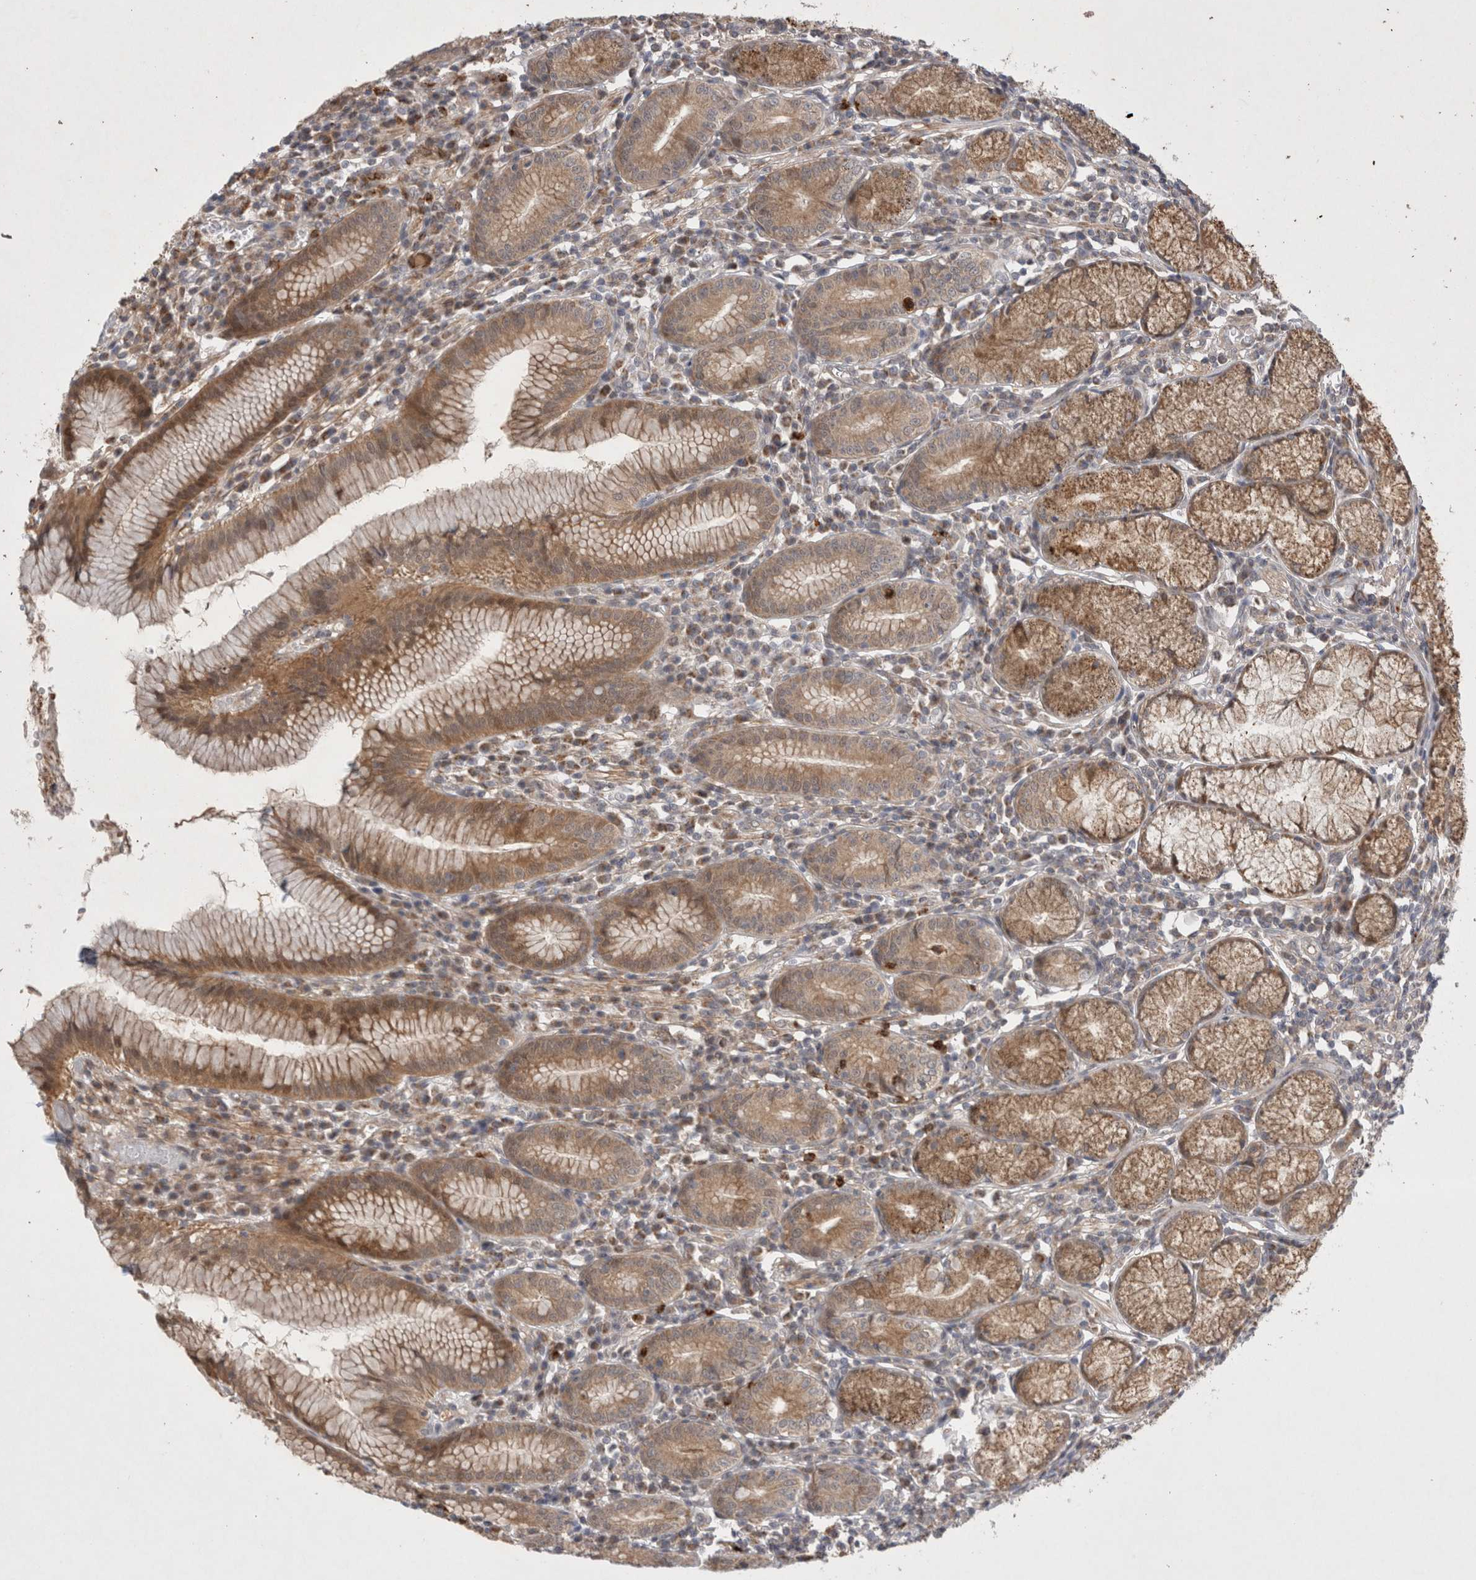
{"staining": {"intensity": "moderate", "quantity": ">75%", "location": "cytoplasmic/membranous"}, "tissue": "stomach", "cell_type": "Glandular cells", "image_type": "normal", "snomed": [{"axis": "morphology", "description": "Normal tissue, NOS"}, {"axis": "topography", "description": "Stomach"}], "caption": "Brown immunohistochemical staining in normal human stomach exhibits moderate cytoplasmic/membranous positivity in about >75% of glandular cells. Immunohistochemistry (ihc) stains the protein in brown and the nuclei are stained blue.", "gene": "GSDMB", "patient": {"sex": "male", "age": 55}}